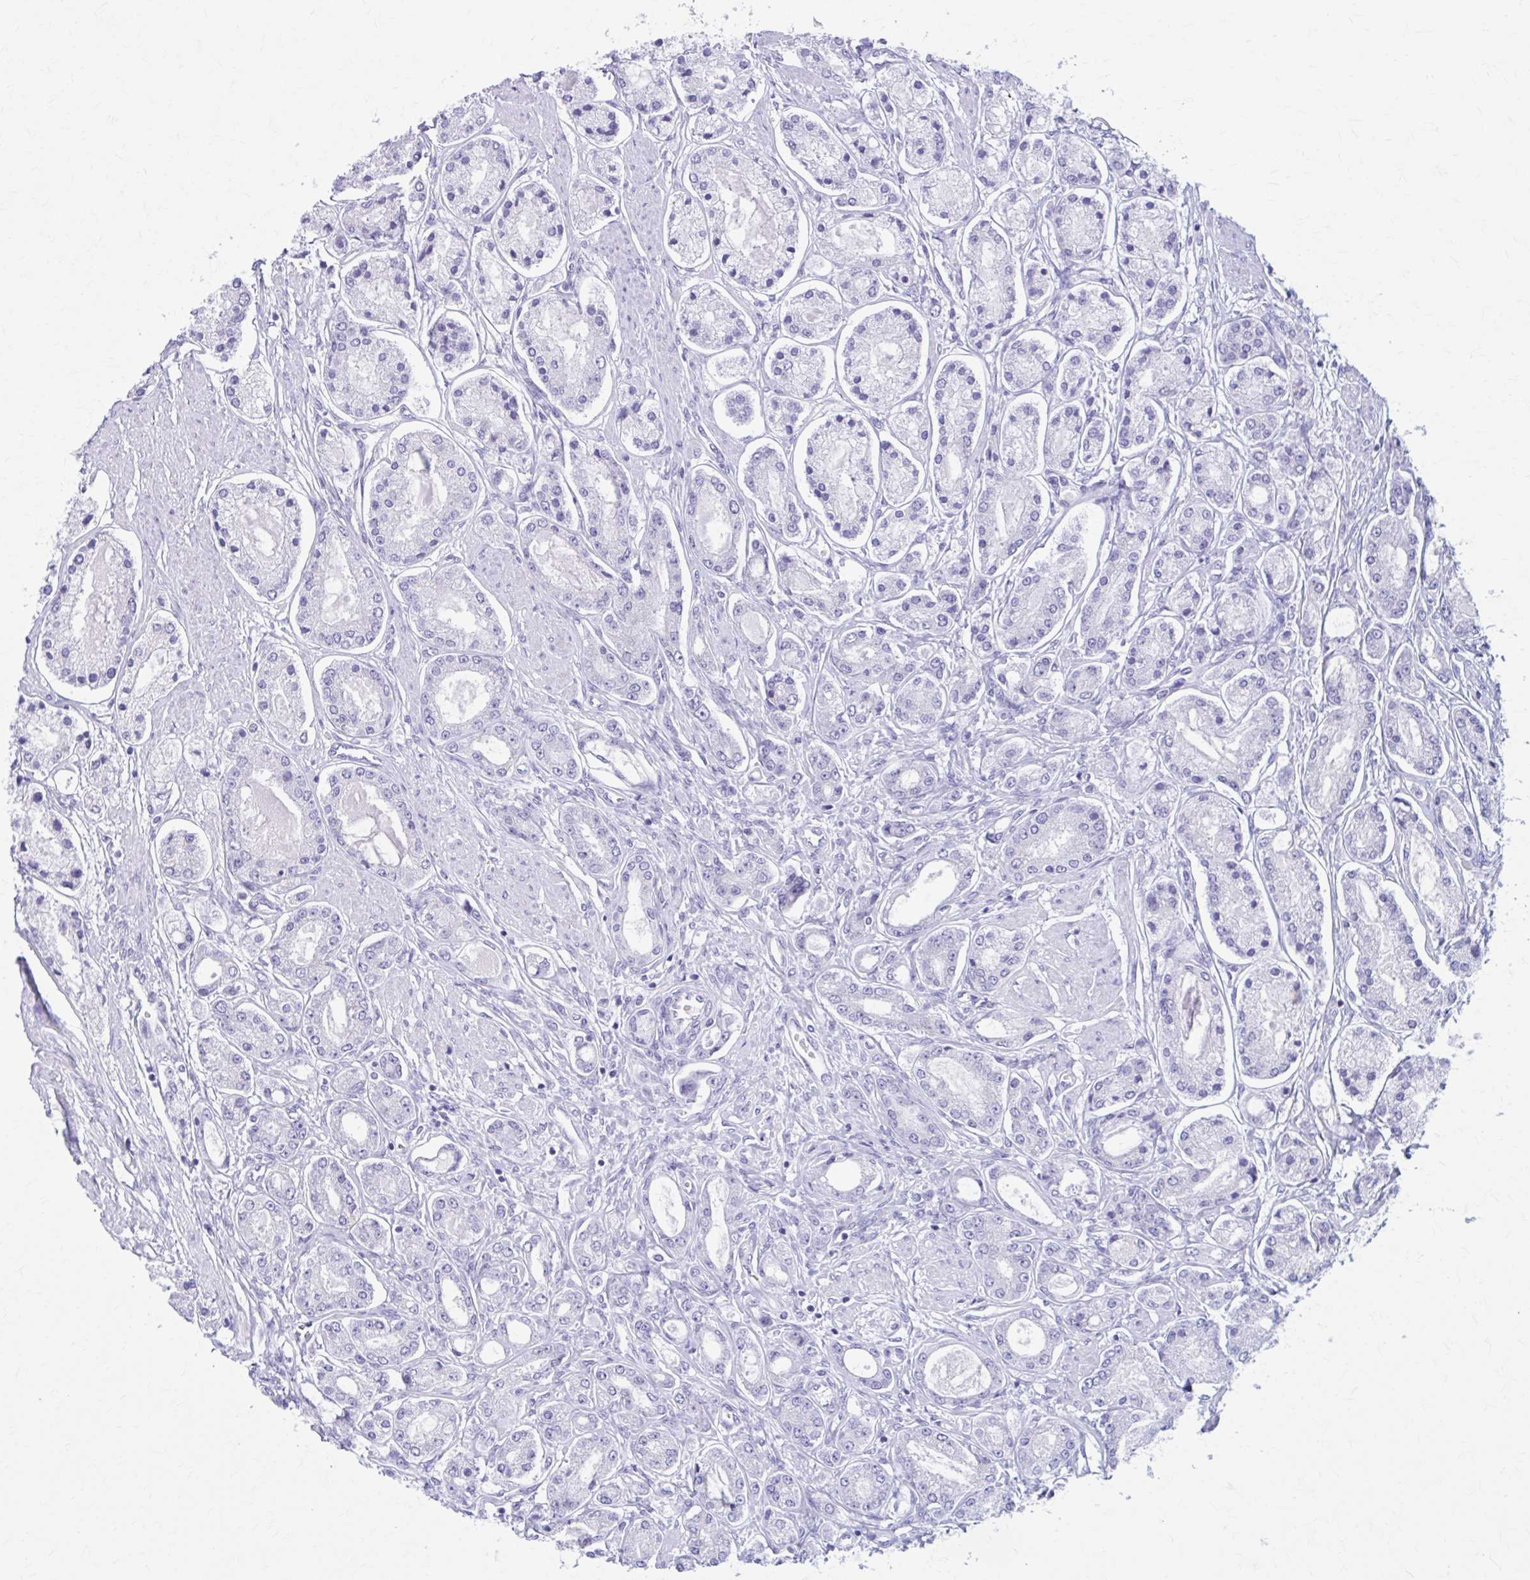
{"staining": {"intensity": "negative", "quantity": "none", "location": "none"}, "tissue": "prostate cancer", "cell_type": "Tumor cells", "image_type": "cancer", "snomed": [{"axis": "morphology", "description": "Adenocarcinoma, High grade"}, {"axis": "topography", "description": "Prostate"}], "caption": "The image demonstrates no significant expression in tumor cells of prostate adenocarcinoma (high-grade). Nuclei are stained in blue.", "gene": "KCNE2", "patient": {"sex": "male", "age": 66}}